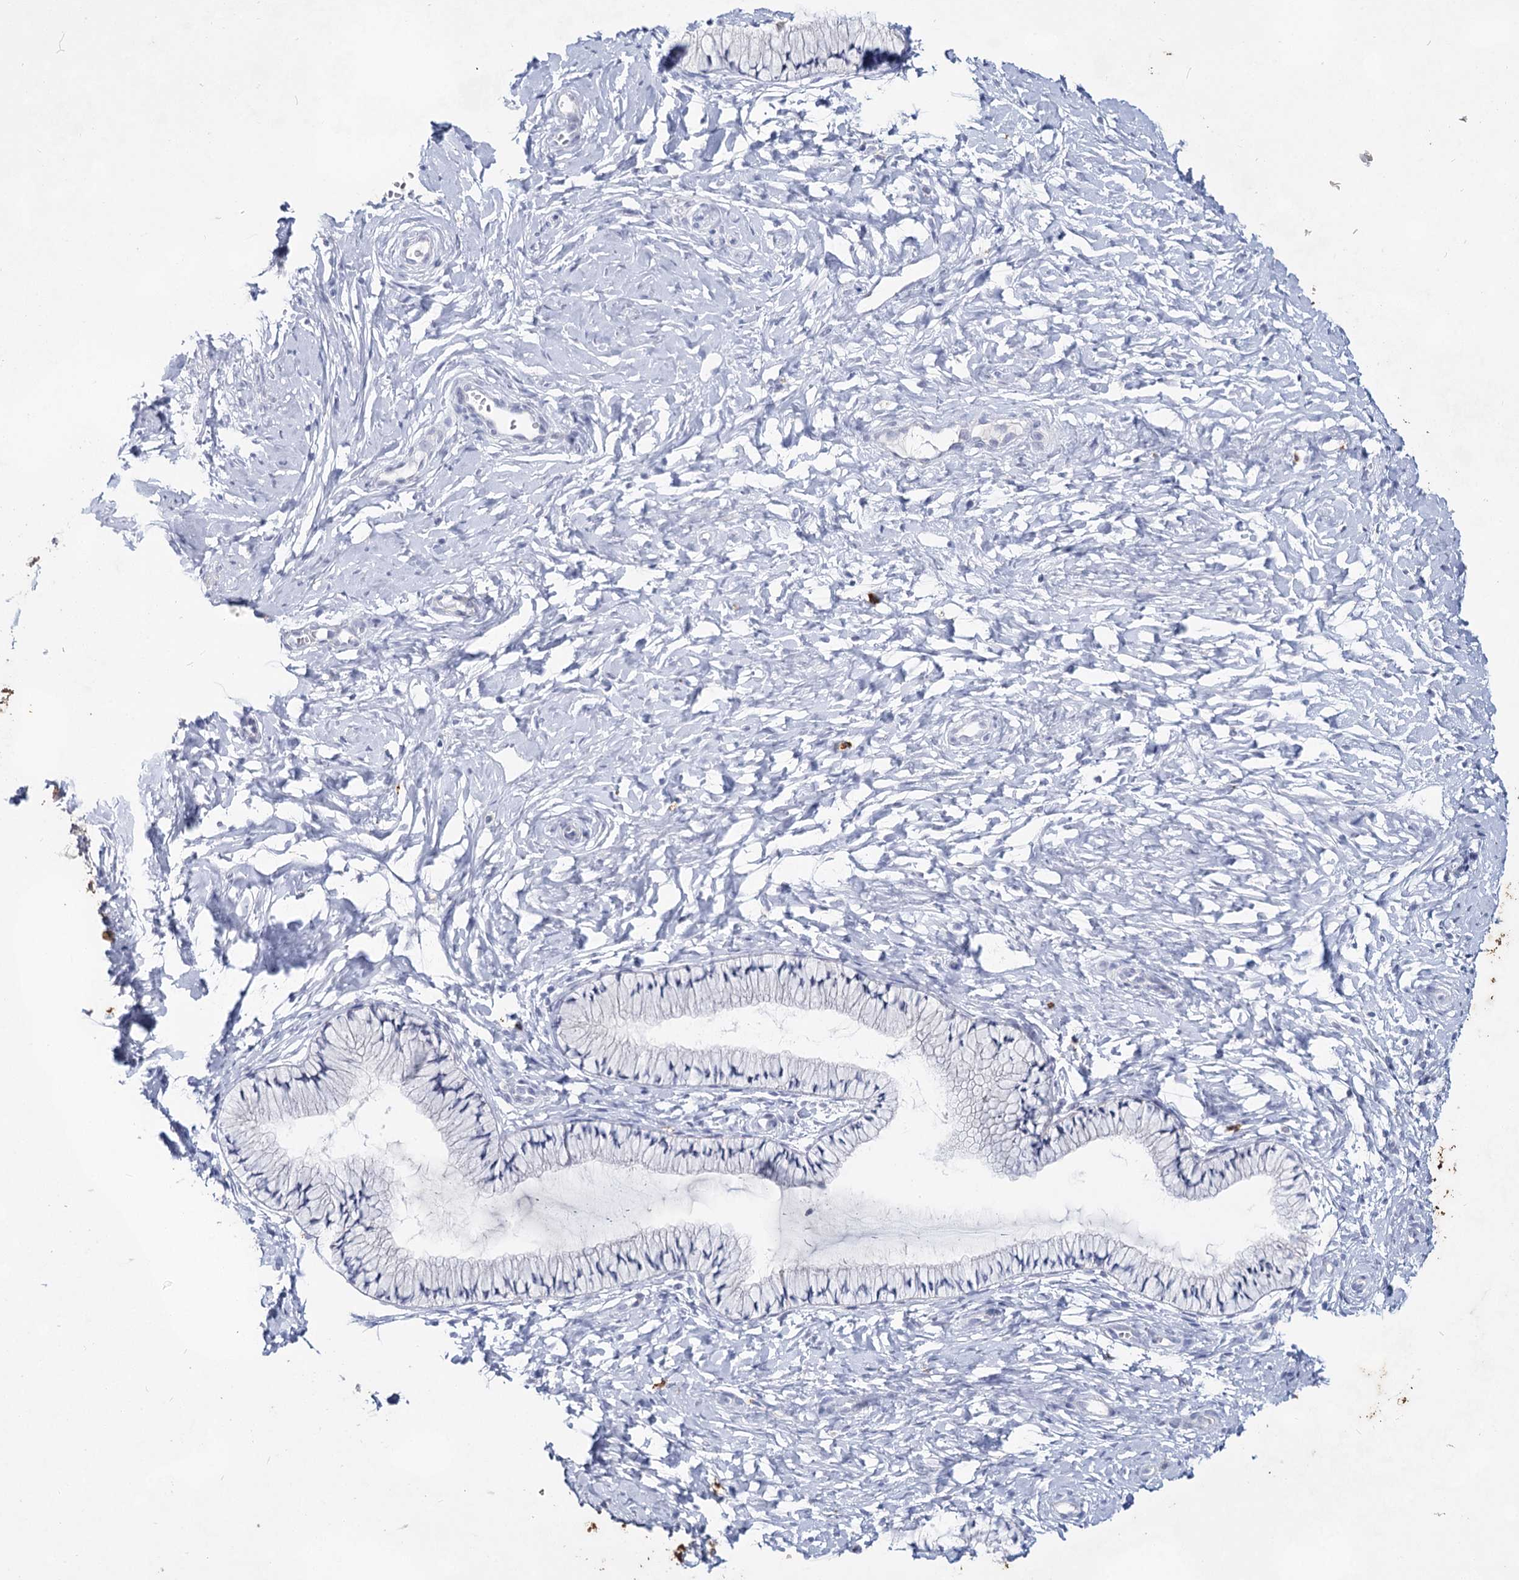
{"staining": {"intensity": "negative", "quantity": "none", "location": "none"}, "tissue": "cervix", "cell_type": "Glandular cells", "image_type": "normal", "snomed": [{"axis": "morphology", "description": "Normal tissue, NOS"}, {"axis": "topography", "description": "Cervix"}], "caption": "High power microscopy photomicrograph of an immunohistochemistry (IHC) histopathology image of benign cervix, revealing no significant expression in glandular cells. (Brightfield microscopy of DAB immunohistochemistry at high magnification).", "gene": "CCDC73", "patient": {"sex": "female", "age": 33}}